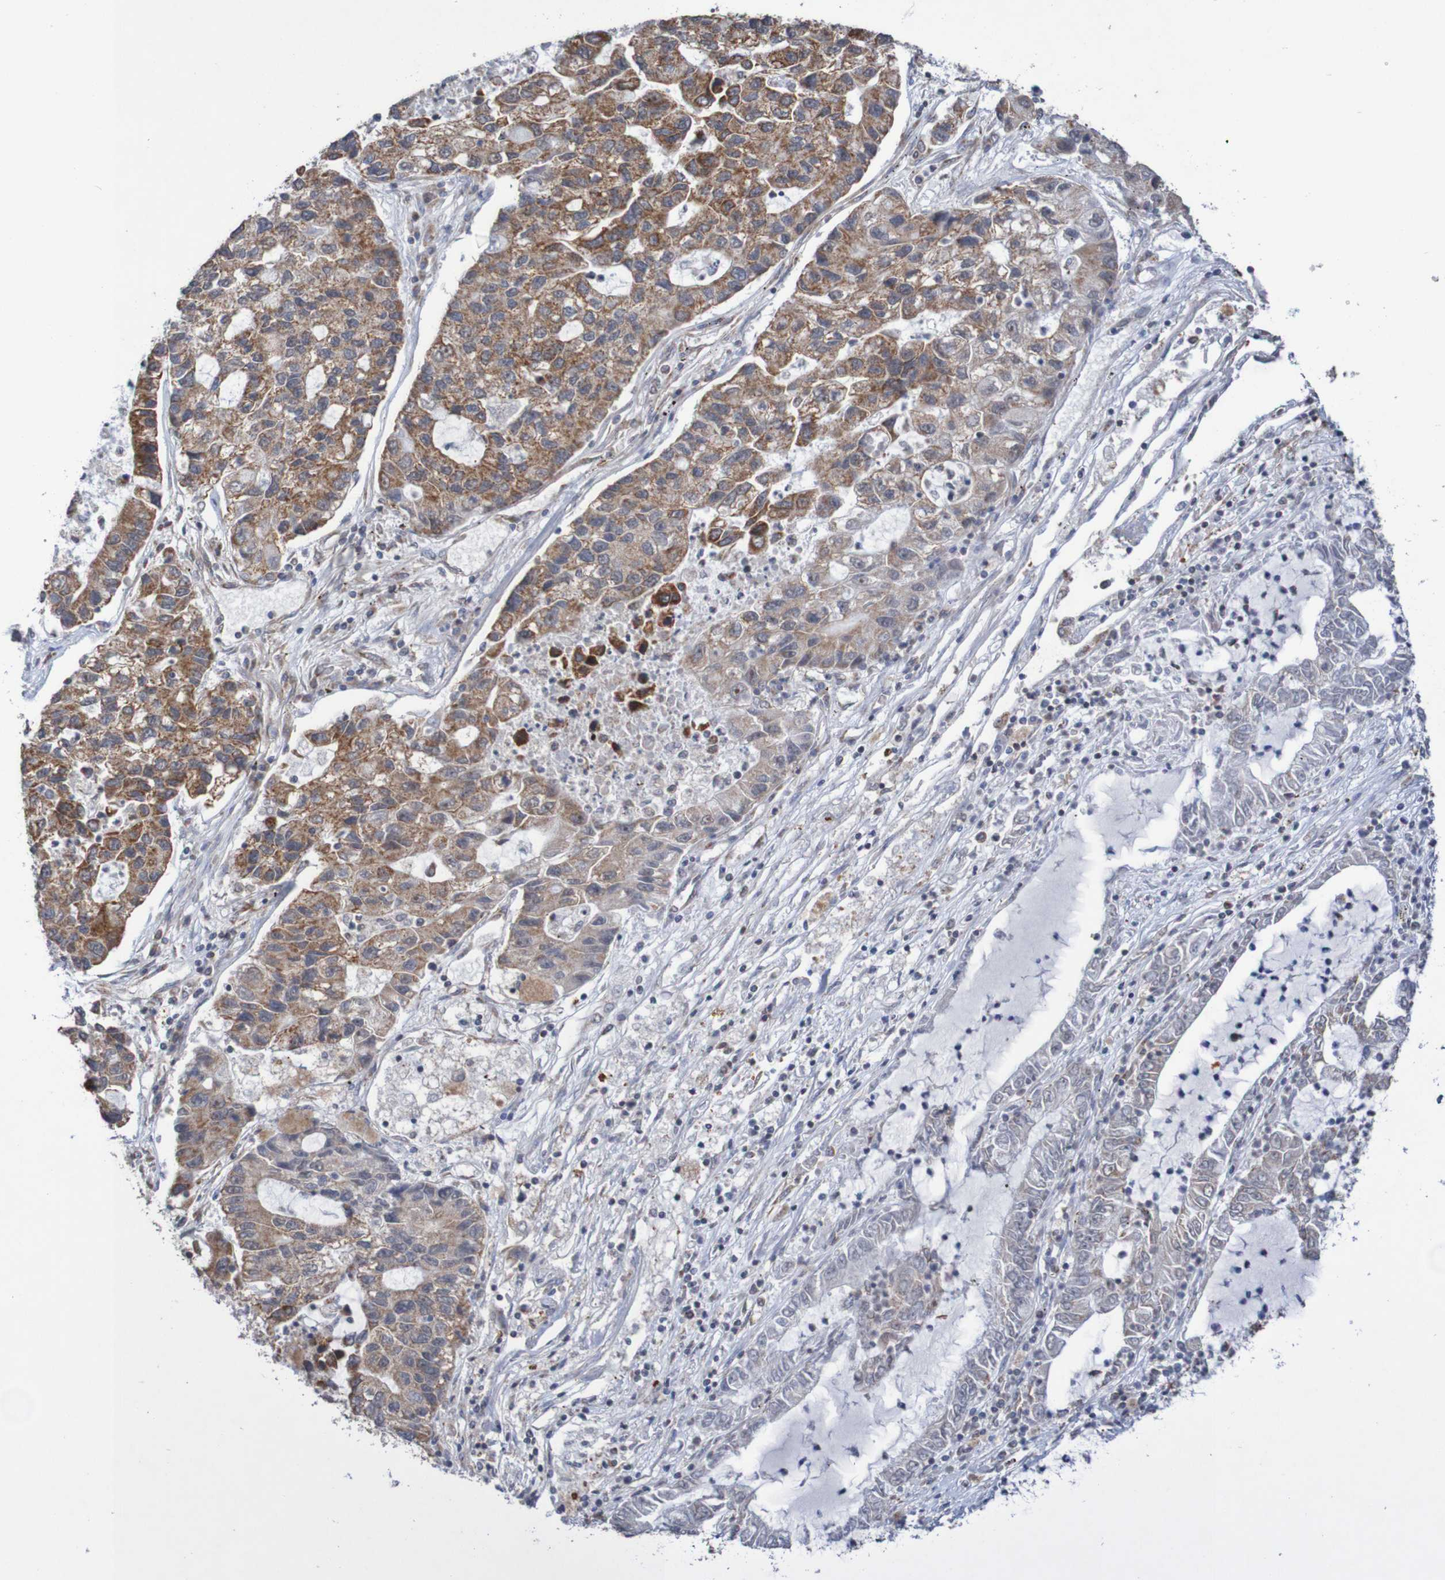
{"staining": {"intensity": "moderate", "quantity": ">75%", "location": "cytoplasmic/membranous"}, "tissue": "lung cancer", "cell_type": "Tumor cells", "image_type": "cancer", "snomed": [{"axis": "morphology", "description": "Adenocarcinoma, NOS"}, {"axis": "topography", "description": "Lung"}], "caption": "Moderate cytoplasmic/membranous expression for a protein is present in approximately >75% of tumor cells of adenocarcinoma (lung) using immunohistochemistry.", "gene": "DVL1", "patient": {"sex": "female", "age": 51}}